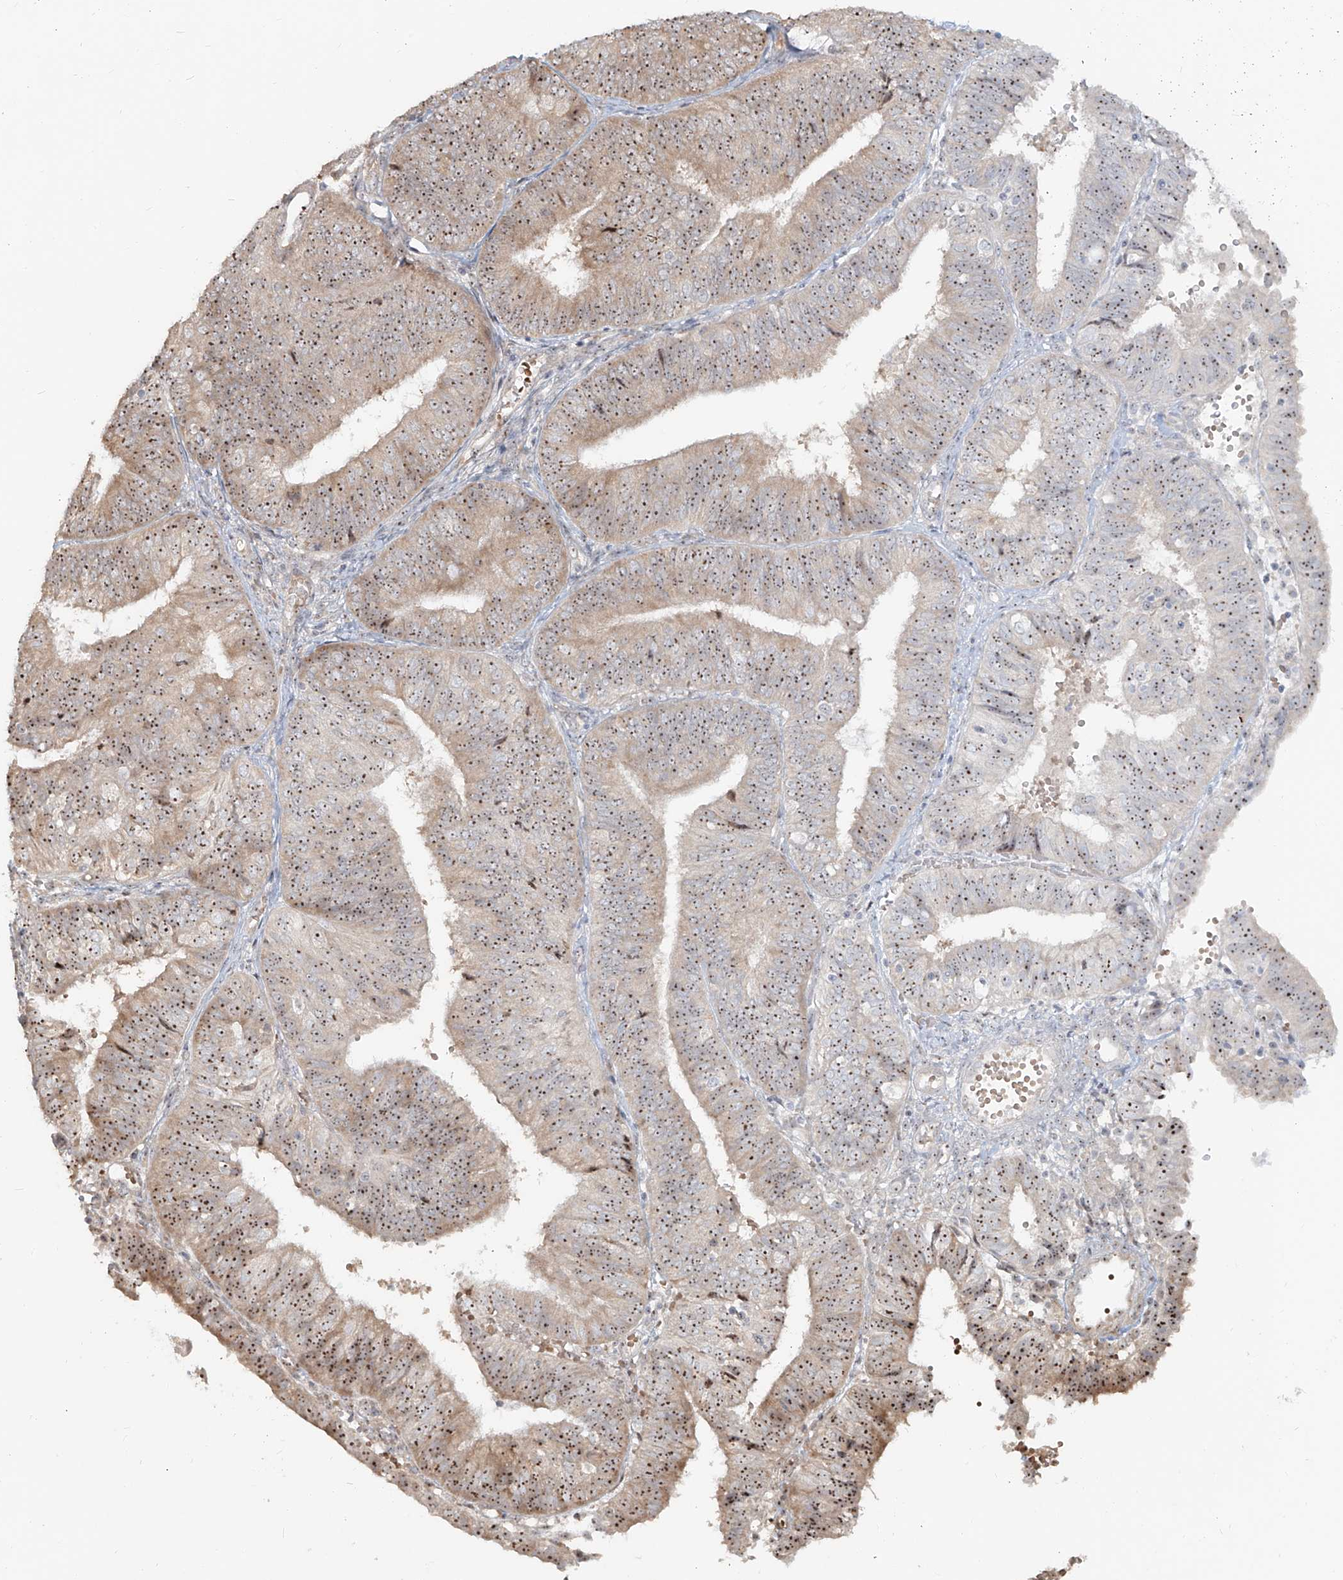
{"staining": {"intensity": "moderate", "quantity": "25%-75%", "location": "nuclear"}, "tissue": "endometrial cancer", "cell_type": "Tumor cells", "image_type": "cancer", "snomed": [{"axis": "morphology", "description": "Adenocarcinoma, NOS"}, {"axis": "topography", "description": "Endometrium"}], "caption": "The histopathology image demonstrates staining of adenocarcinoma (endometrial), revealing moderate nuclear protein staining (brown color) within tumor cells. Immunohistochemistry (ihc) stains the protein of interest in brown and the nuclei are stained blue.", "gene": "BYSL", "patient": {"sex": "female", "age": 58}}